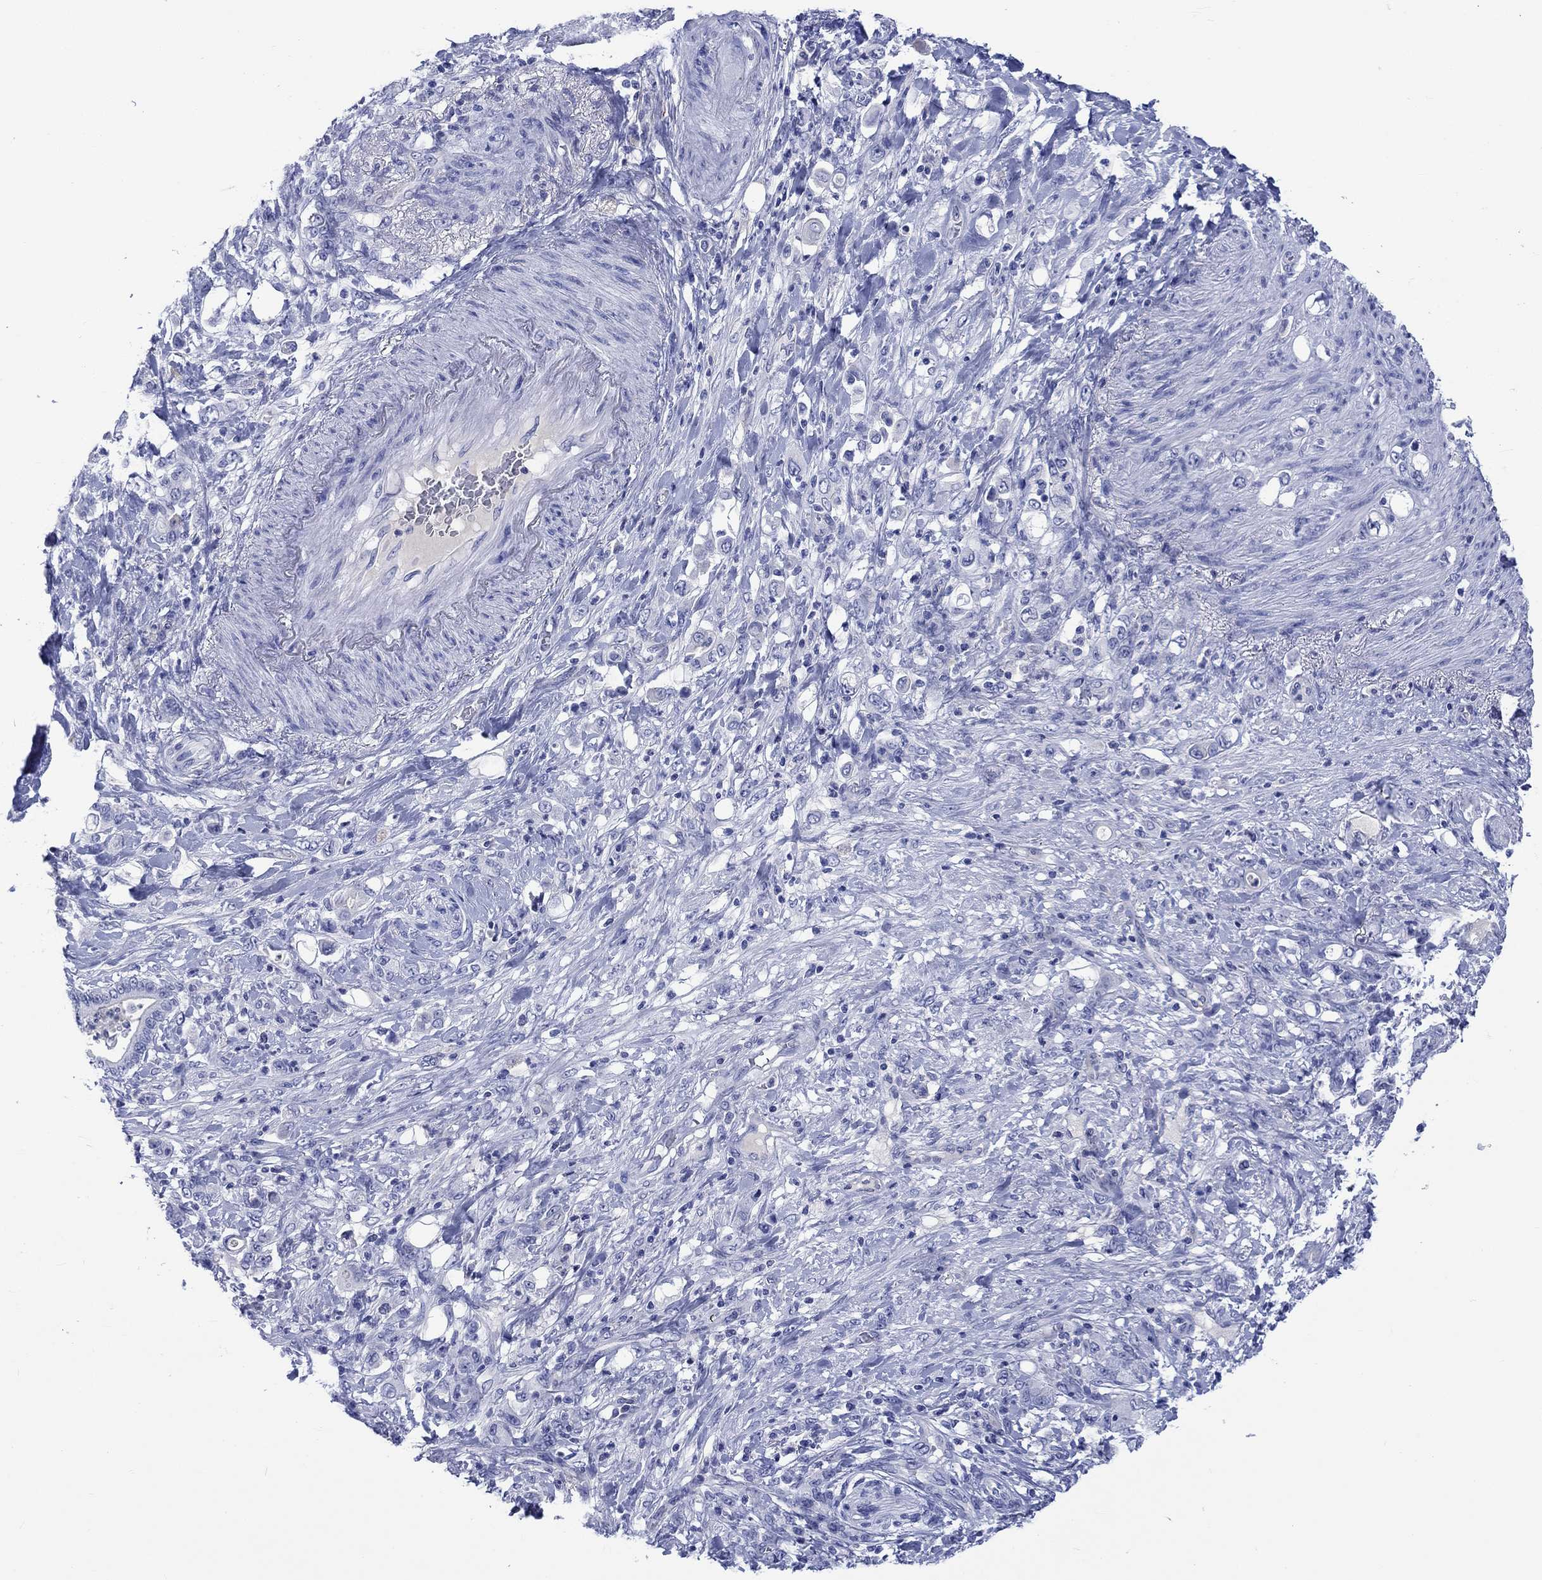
{"staining": {"intensity": "negative", "quantity": "none", "location": "none"}, "tissue": "stomach cancer", "cell_type": "Tumor cells", "image_type": "cancer", "snomed": [{"axis": "morphology", "description": "Adenocarcinoma, NOS"}, {"axis": "topography", "description": "Stomach"}], "caption": "This is a photomicrograph of immunohistochemistry (IHC) staining of stomach cancer, which shows no positivity in tumor cells.", "gene": "CACNG3", "patient": {"sex": "female", "age": 79}}